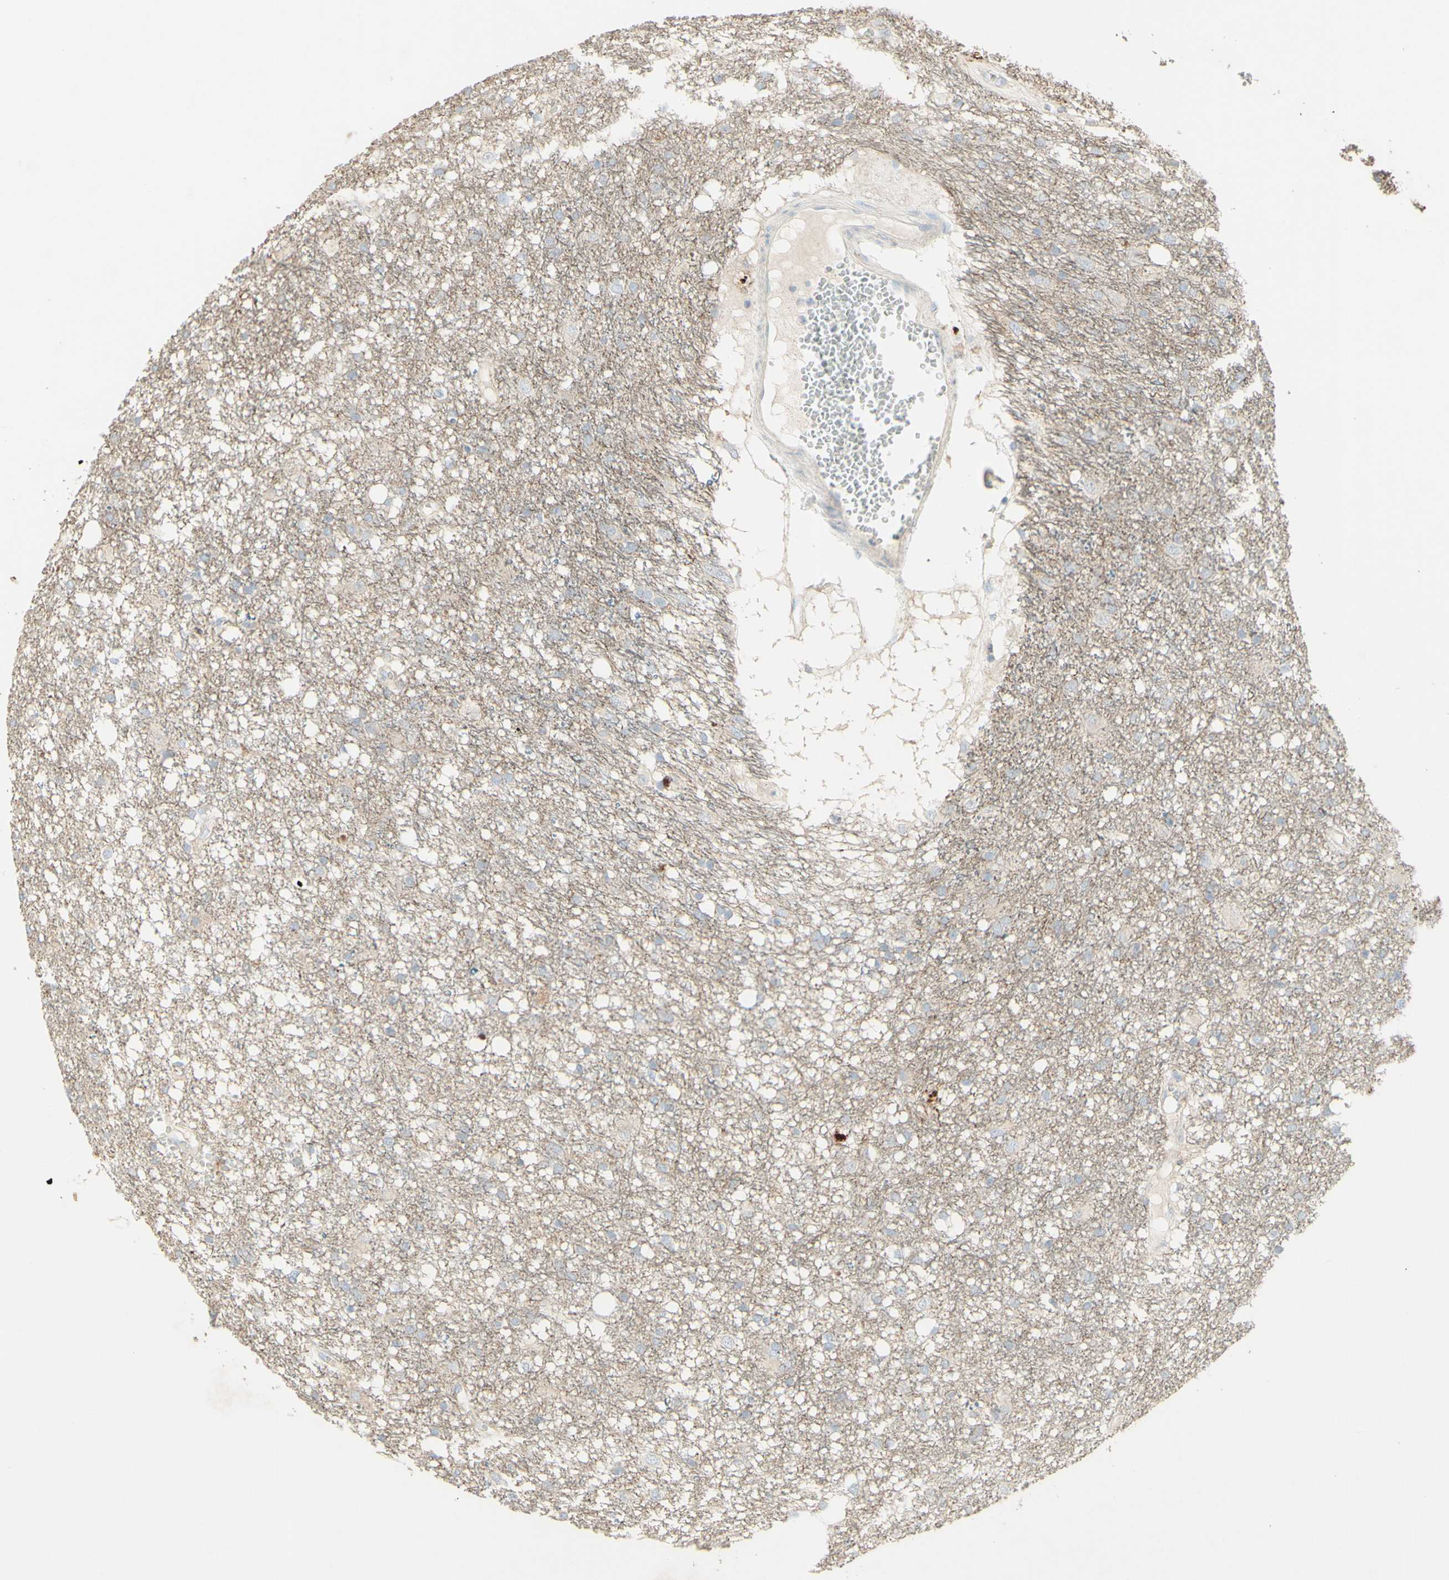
{"staining": {"intensity": "weak", "quantity": "<25%", "location": "cytoplasmic/membranous"}, "tissue": "glioma", "cell_type": "Tumor cells", "image_type": "cancer", "snomed": [{"axis": "morphology", "description": "Glioma, malignant, High grade"}, {"axis": "topography", "description": "Brain"}], "caption": "IHC photomicrograph of glioma stained for a protein (brown), which displays no expression in tumor cells. The staining was performed using DAB (3,3'-diaminobenzidine) to visualize the protein expression in brown, while the nuclei were stained in blue with hematoxylin (Magnification: 20x).", "gene": "CNTNAP1", "patient": {"sex": "female", "age": 59}}